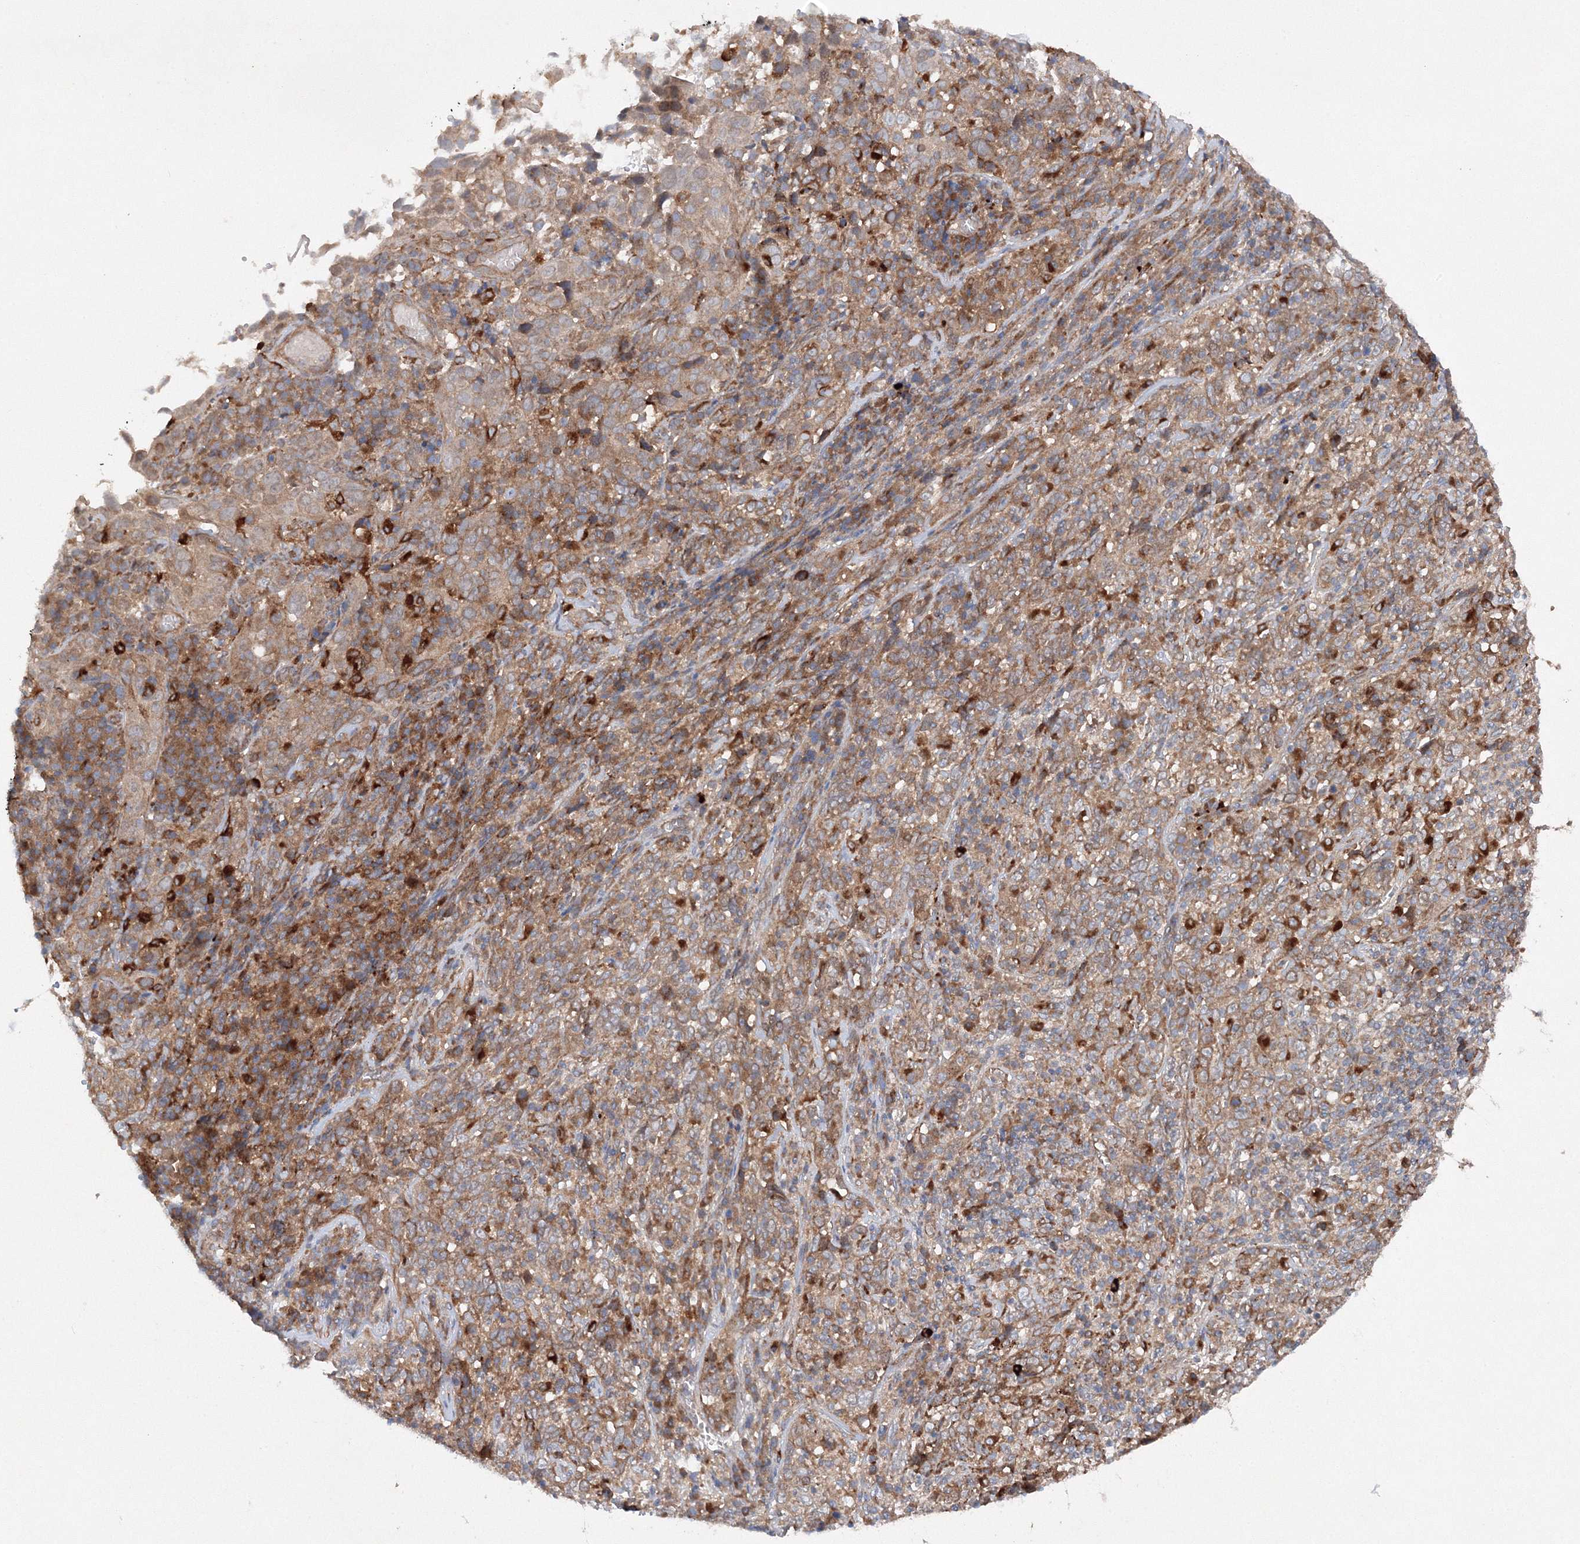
{"staining": {"intensity": "moderate", "quantity": ">75%", "location": "cytoplasmic/membranous"}, "tissue": "cervical cancer", "cell_type": "Tumor cells", "image_type": "cancer", "snomed": [{"axis": "morphology", "description": "Squamous cell carcinoma, NOS"}, {"axis": "topography", "description": "Cervix"}], "caption": "Protein staining demonstrates moderate cytoplasmic/membranous positivity in approximately >75% of tumor cells in squamous cell carcinoma (cervical). (DAB = brown stain, brightfield microscopy at high magnification).", "gene": "SLC36A1", "patient": {"sex": "female", "age": 46}}